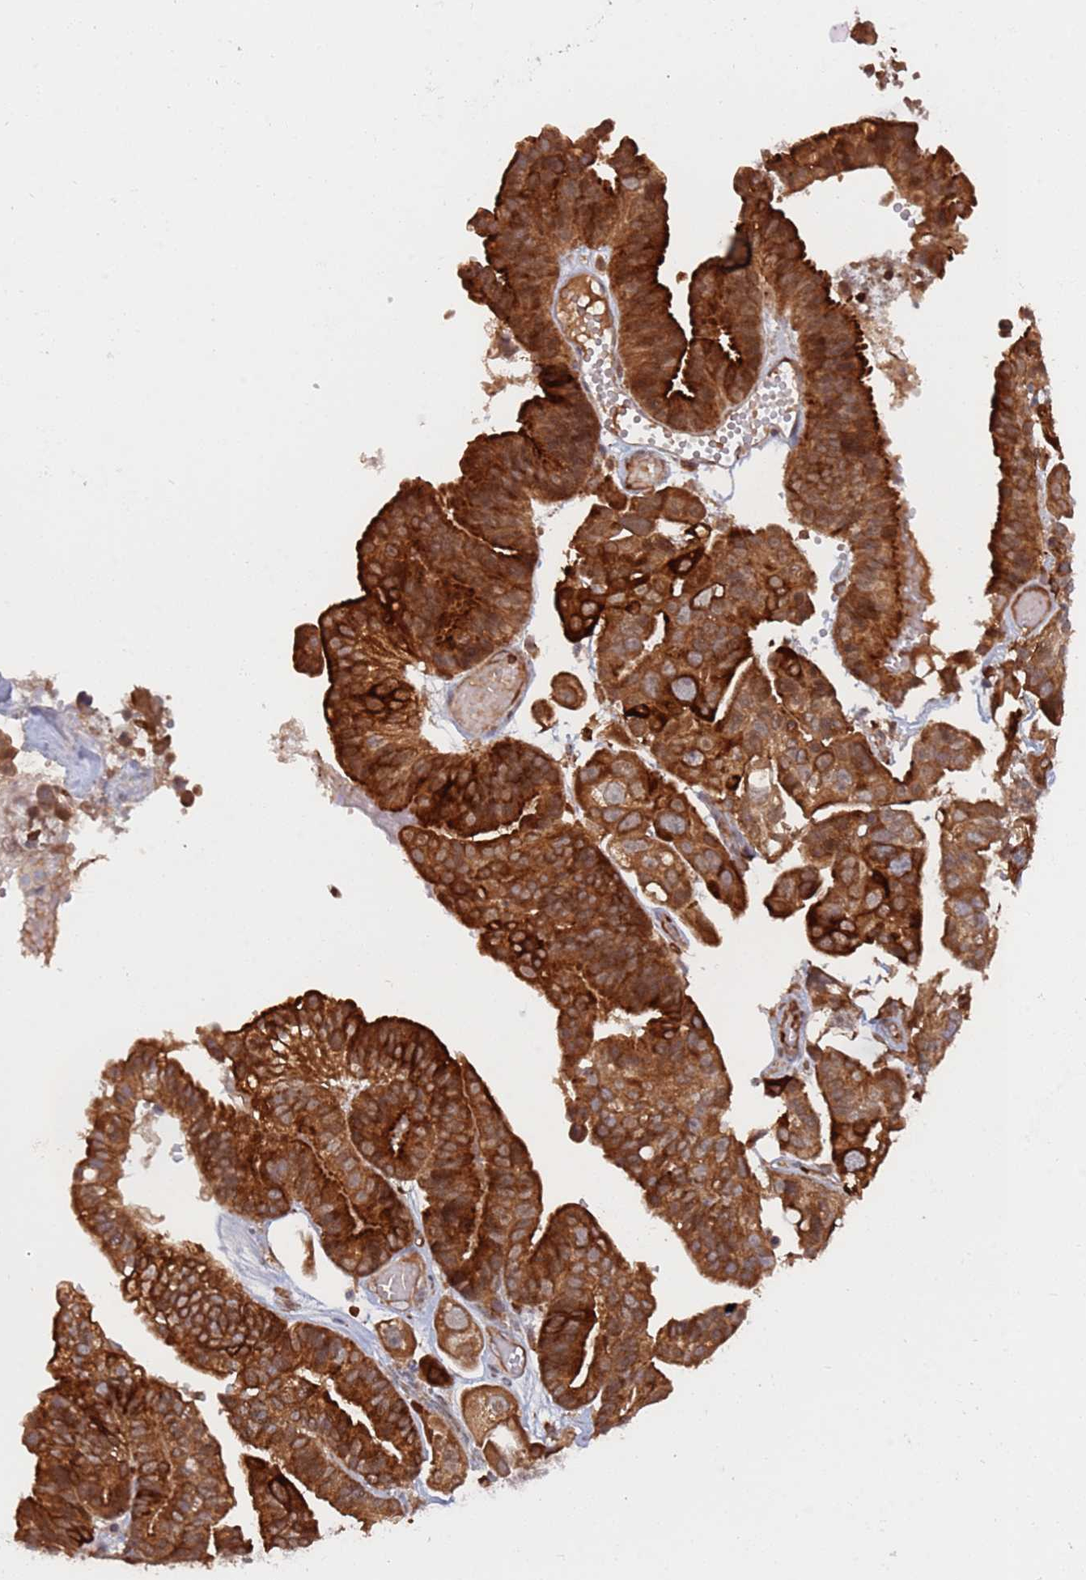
{"staining": {"intensity": "strong", "quantity": ">75%", "location": "cytoplasmic/membranous"}, "tissue": "ovarian cancer", "cell_type": "Tumor cells", "image_type": "cancer", "snomed": [{"axis": "morphology", "description": "Cystadenocarcinoma, serous, NOS"}, {"axis": "topography", "description": "Ovary"}], "caption": "Brown immunohistochemical staining in ovarian cancer displays strong cytoplasmic/membranous positivity in about >75% of tumor cells.", "gene": "DDX60", "patient": {"sex": "female", "age": 56}}